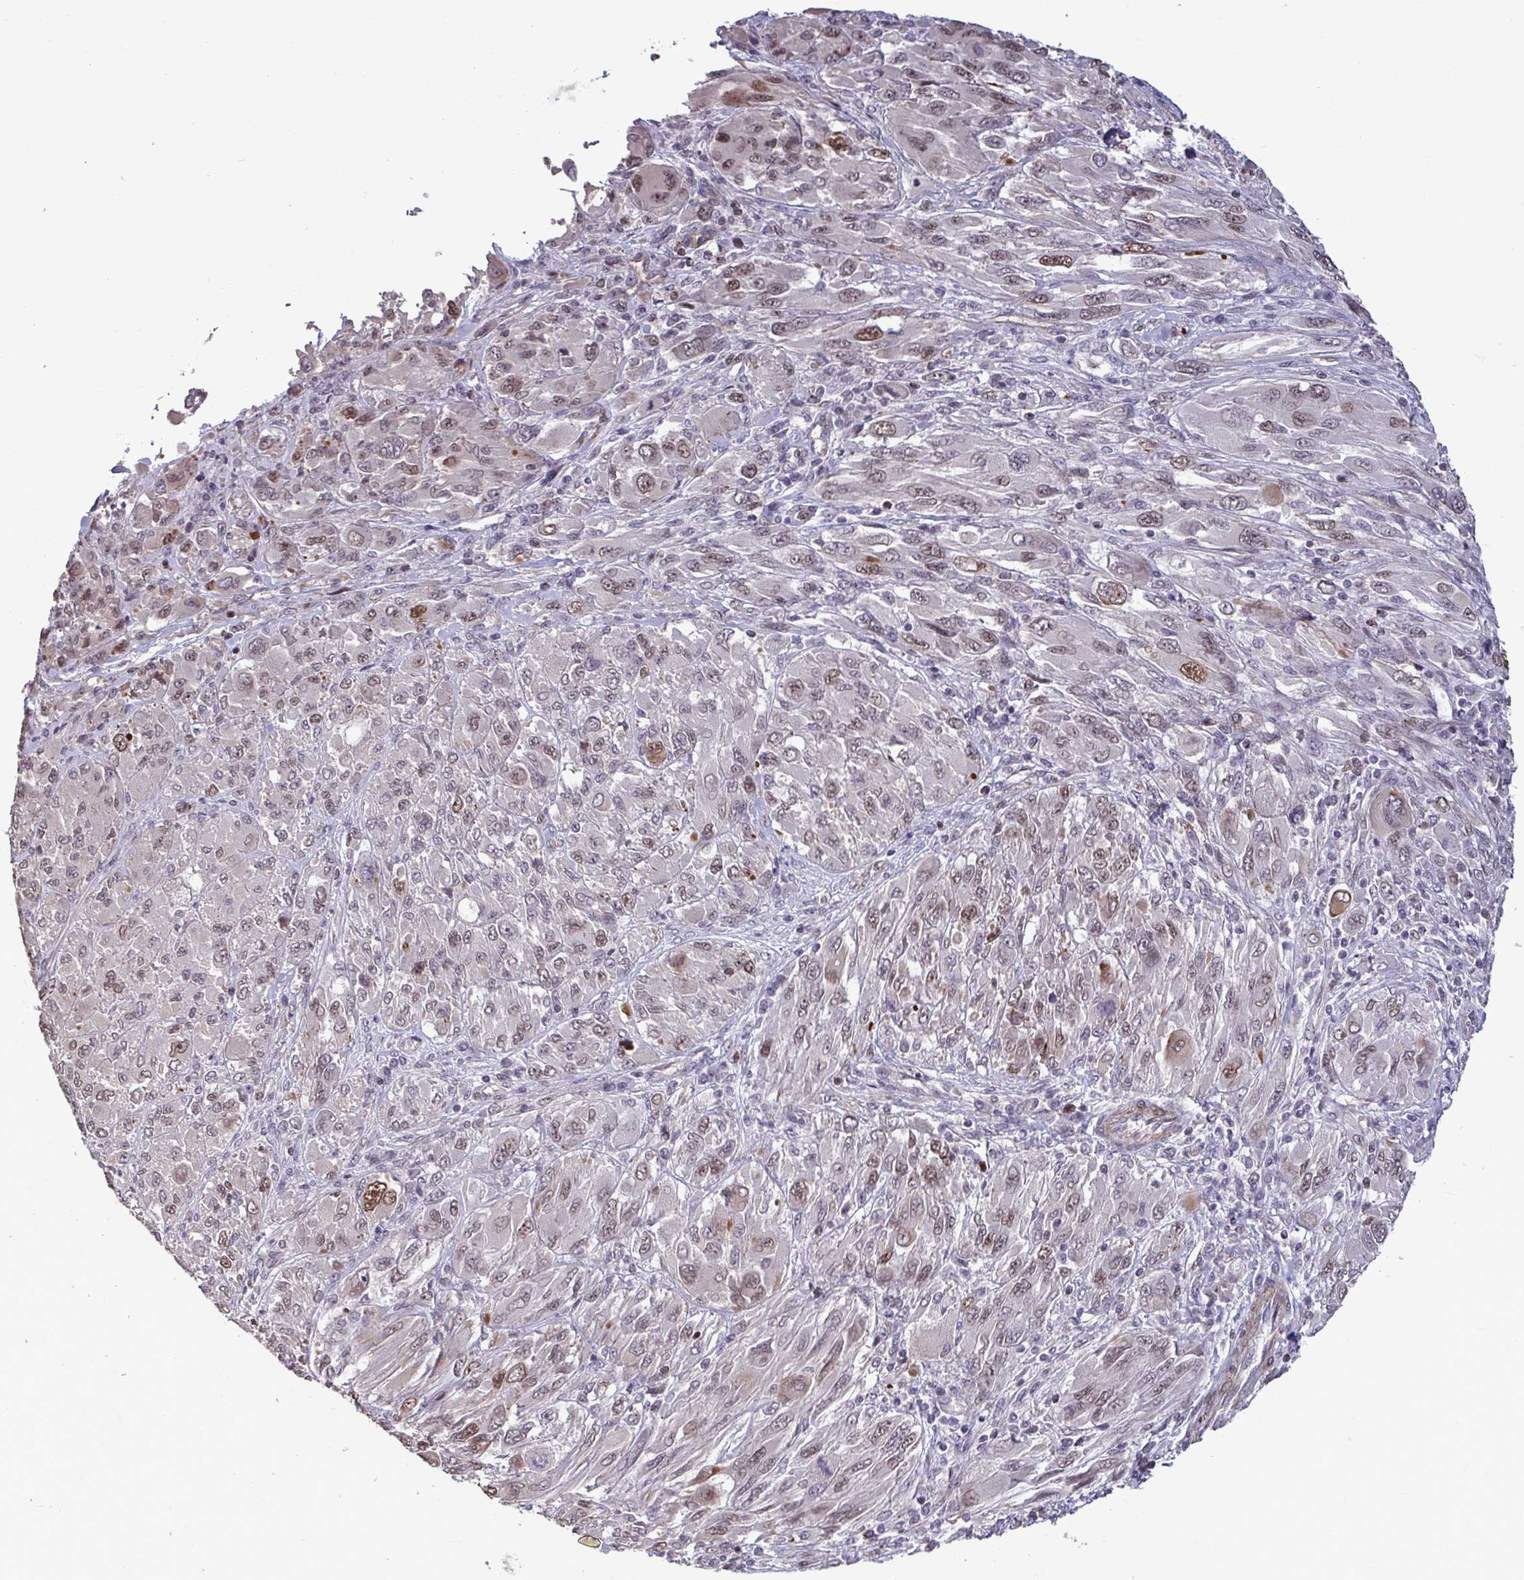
{"staining": {"intensity": "moderate", "quantity": ">75%", "location": "nuclear"}, "tissue": "melanoma", "cell_type": "Tumor cells", "image_type": "cancer", "snomed": [{"axis": "morphology", "description": "Malignant melanoma, NOS"}, {"axis": "topography", "description": "Skin"}], "caption": "IHC of melanoma displays medium levels of moderate nuclear staining in approximately >75% of tumor cells.", "gene": "IPO5", "patient": {"sex": "female", "age": 91}}